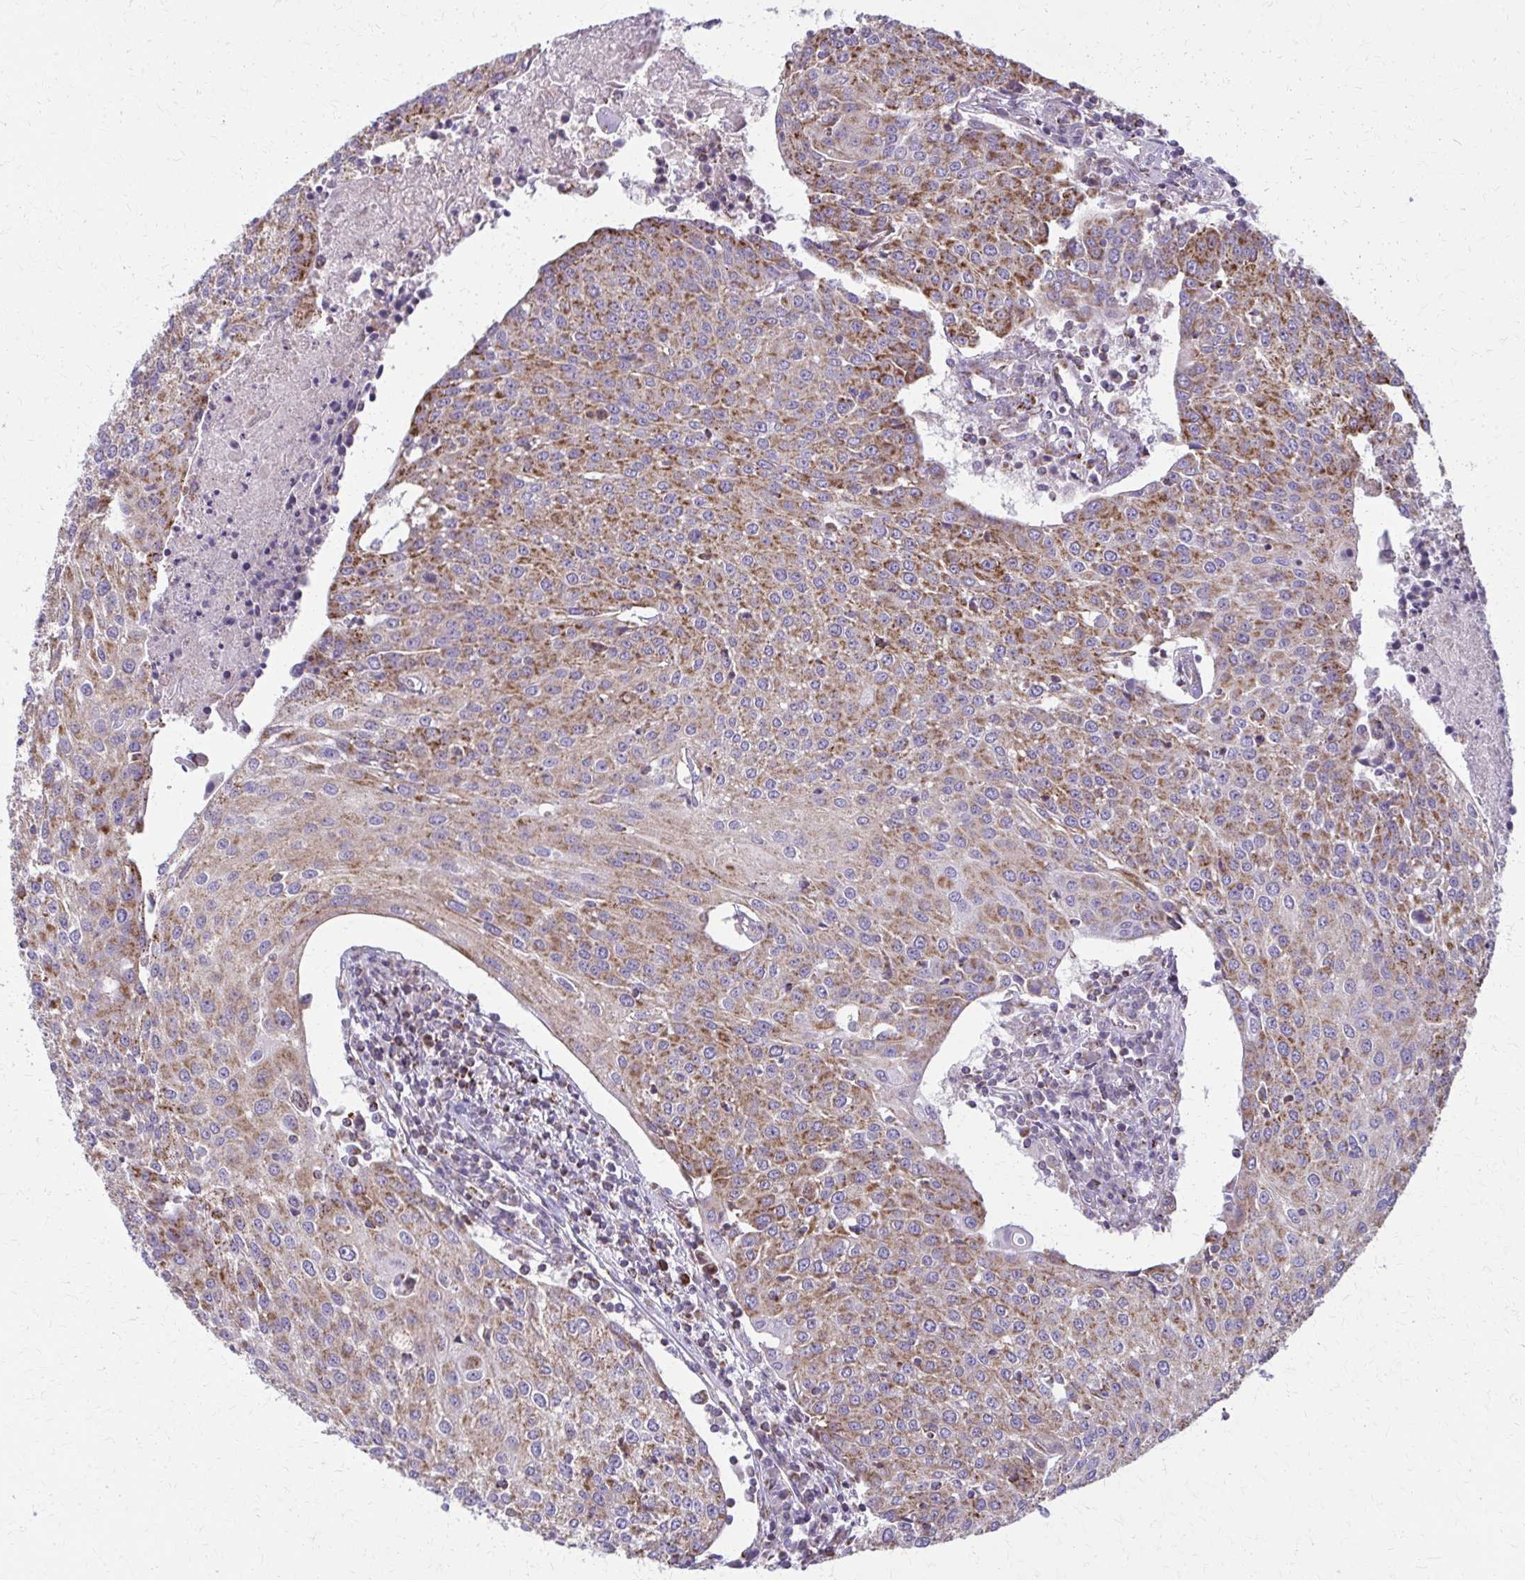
{"staining": {"intensity": "moderate", "quantity": ">75%", "location": "cytoplasmic/membranous"}, "tissue": "urothelial cancer", "cell_type": "Tumor cells", "image_type": "cancer", "snomed": [{"axis": "morphology", "description": "Urothelial carcinoma, High grade"}, {"axis": "topography", "description": "Urinary bladder"}], "caption": "A brown stain highlights moderate cytoplasmic/membranous staining of a protein in high-grade urothelial carcinoma tumor cells.", "gene": "TVP23A", "patient": {"sex": "female", "age": 85}}